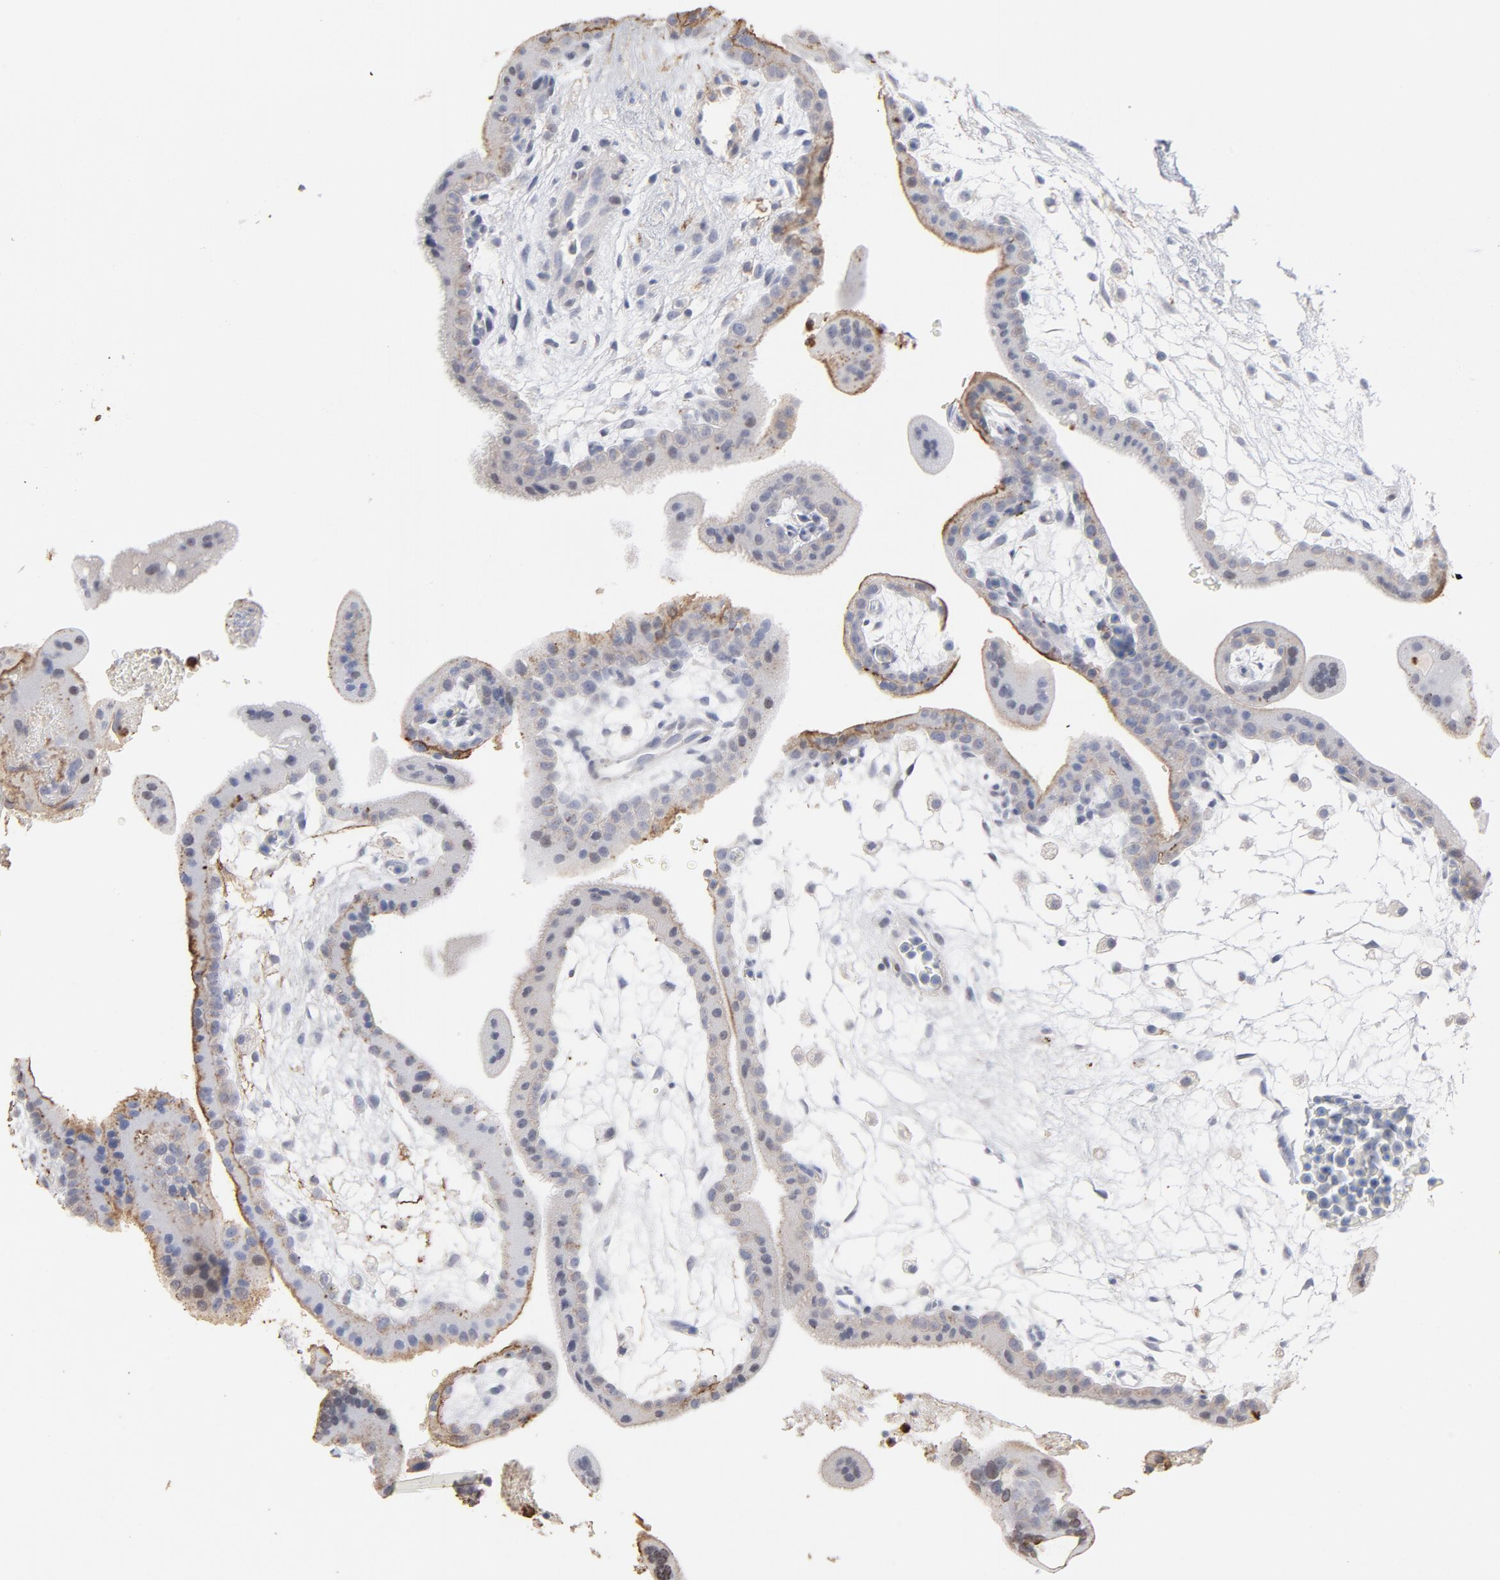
{"staining": {"intensity": "weak", "quantity": ">75%", "location": "cytoplasmic/membranous"}, "tissue": "placenta", "cell_type": "Decidual cells", "image_type": "normal", "snomed": [{"axis": "morphology", "description": "Normal tissue, NOS"}, {"axis": "topography", "description": "Placenta"}], "caption": "Protein expression analysis of unremarkable placenta reveals weak cytoplasmic/membranous expression in approximately >75% of decidual cells. (Stains: DAB (3,3'-diaminobenzidine) in brown, nuclei in blue, Microscopy: brightfield microscopy at high magnification).", "gene": "PNMA1", "patient": {"sex": "female", "age": 35}}